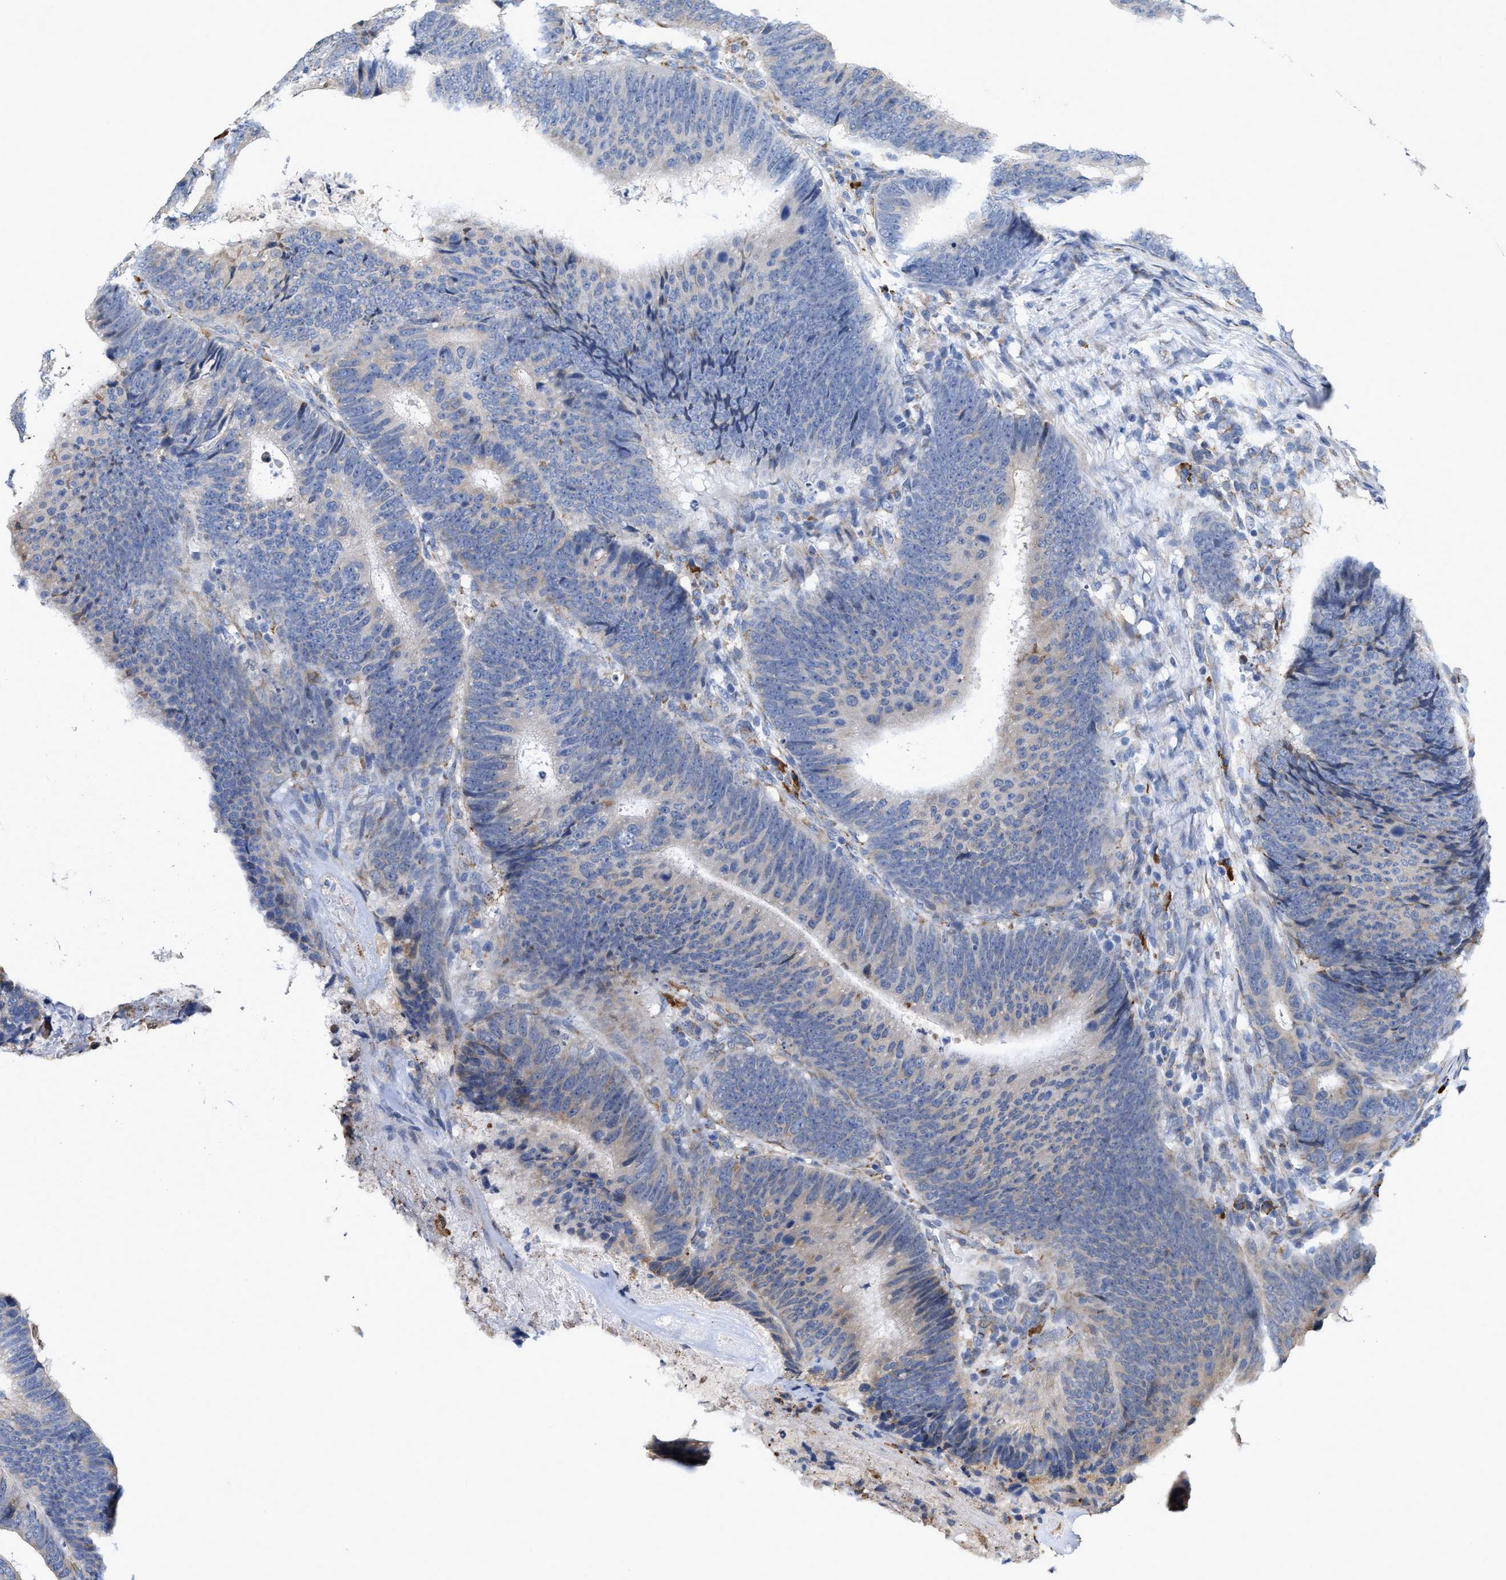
{"staining": {"intensity": "negative", "quantity": "none", "location": "none"}, "tissue": "colorectal cancer", "cell_type": "Tumor cells", "image_type": "cancer", "snomed": [{"axis": "morphology", "description": "Adenocarcinoma, NOS"}, {"axis": "topography", "description": "Colon"}], "caption": "This is an immunohistochemistry photomicrograph of human adenocarcinoma (colorectal). There is no expression in tumor cells.", "gene": "RYR2", "patient": {"sex": "male", "age": 56}}